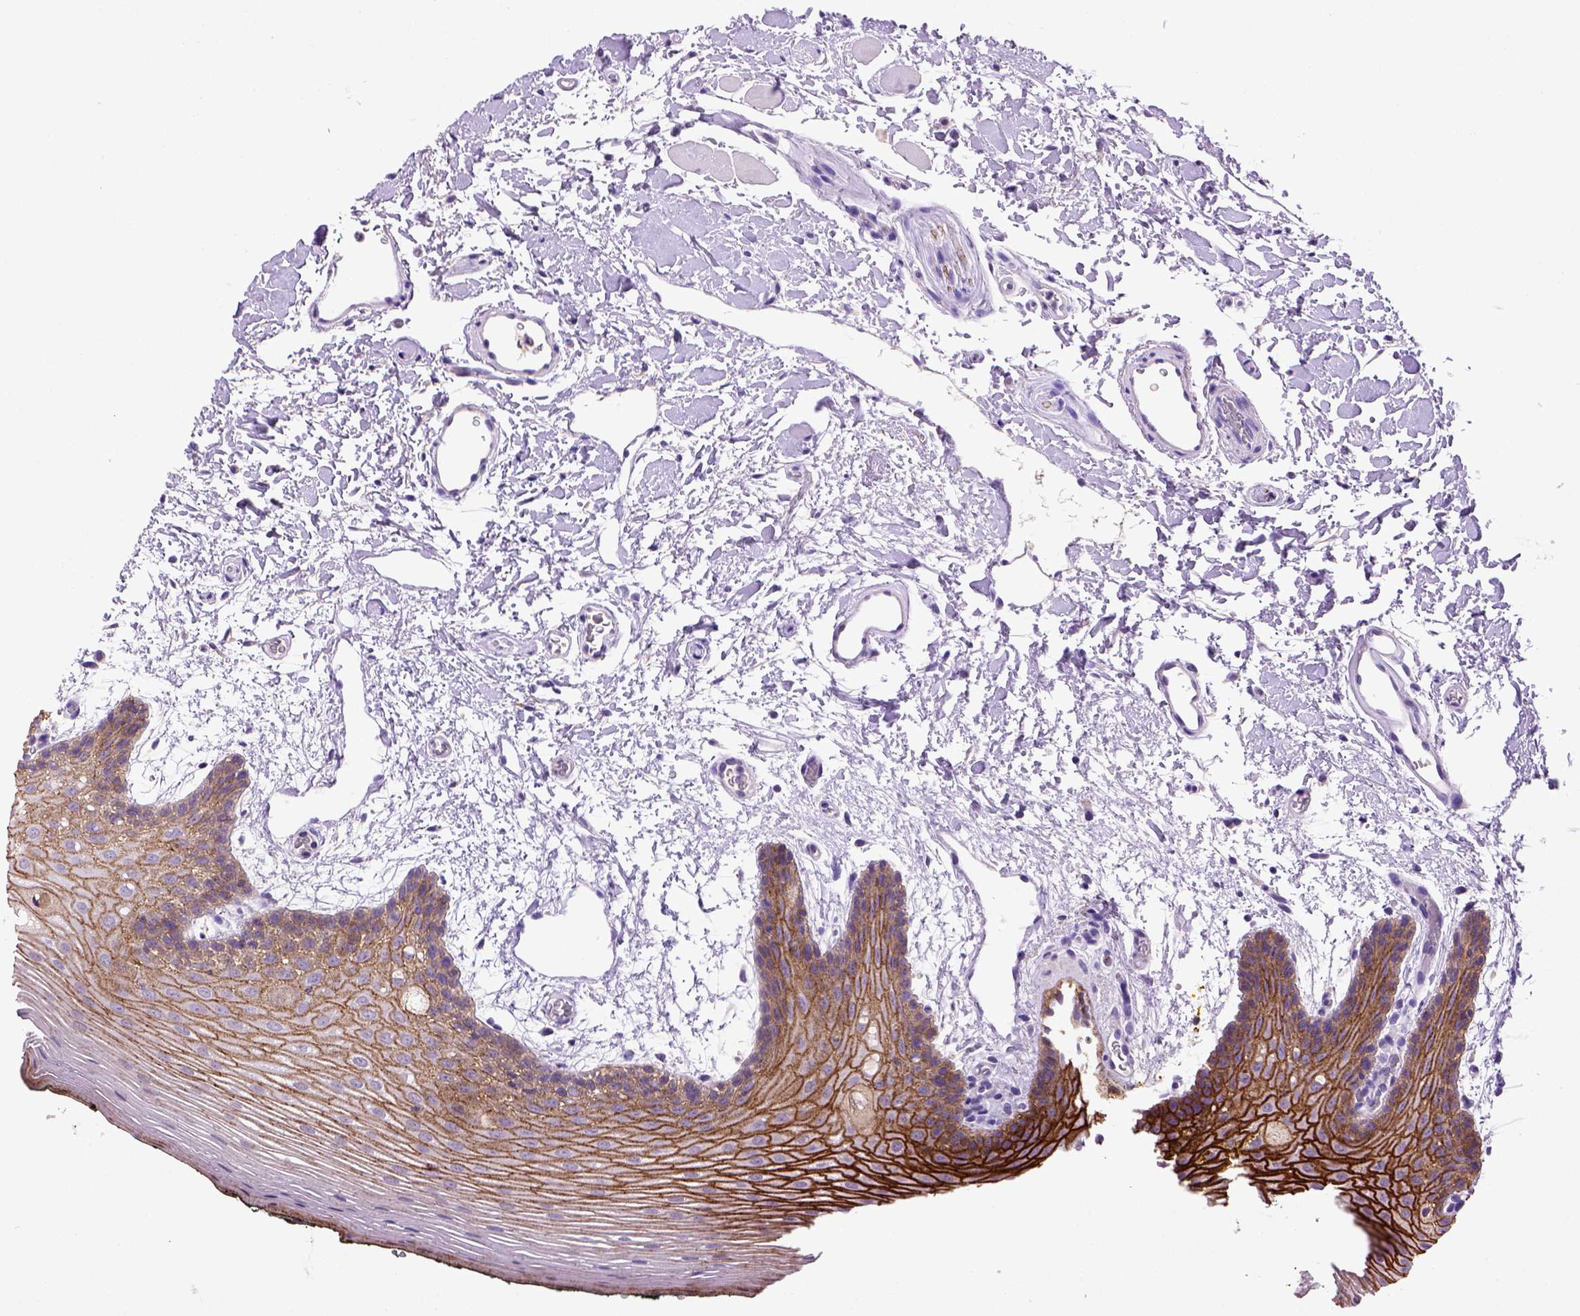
{"staining": {"intensity": "moderate", "quantity": "25%-75%", "location": "cytoplasmic/membranous"}, "tissue": "oral mucosa", "cell_type": "Squamous epithelial cells", "image_type": "normal", "snomed": [{"axis": "morphology", "description": "Normal tissue, NOS"}, {"axis": "topography", "description": "Oral tissue"}, {"axis": "topography", "description": "Head-Neck"}], "caption": "The histopathology image demonstrates a brown stain indicating the presence of a protein in the cytoplasmic/membranous of squamous epithelial cells in oral mucosa.", "gene": "CDH1", "patient": {"sex": "male", "age": 65}}